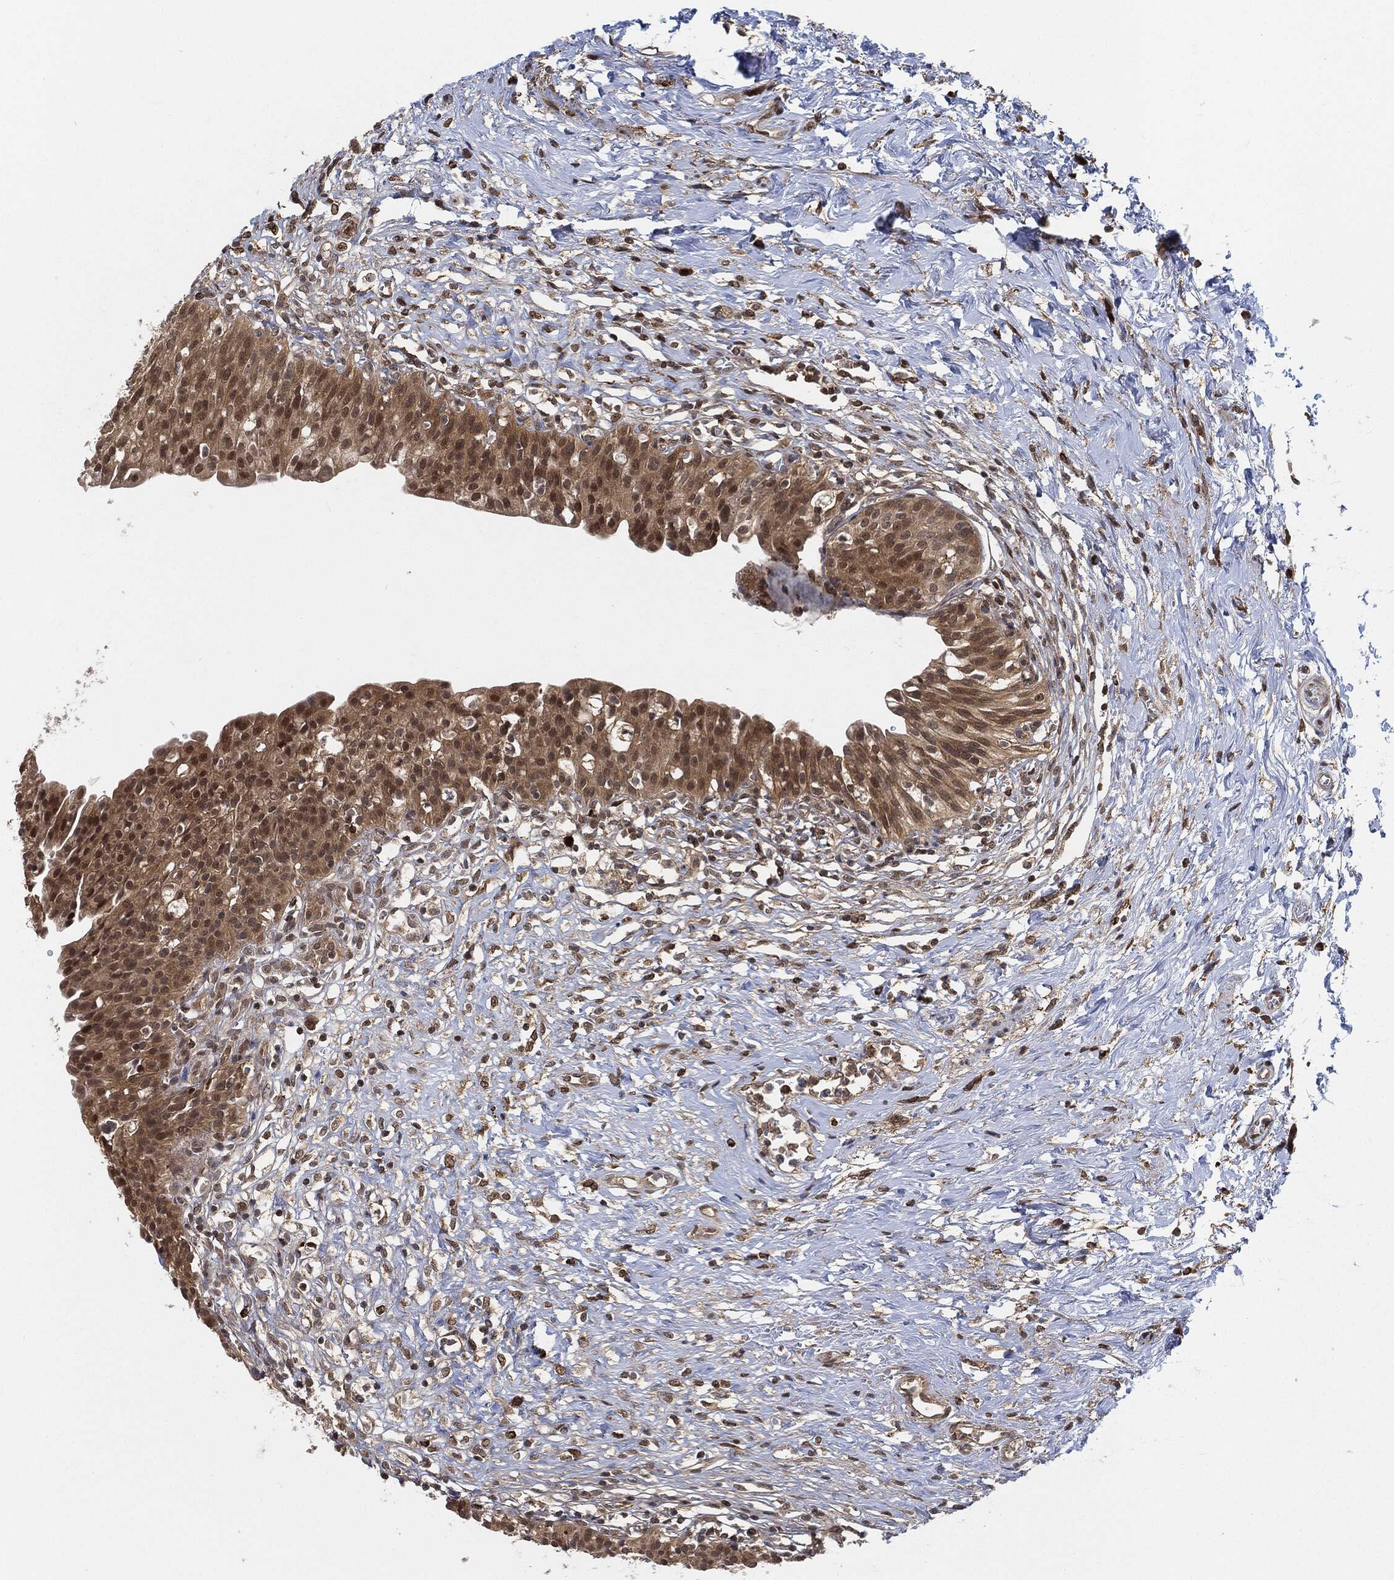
{"staining": {"intensity": "moderate", "quantity": ">75%", "location": "cytoplasmic/membranous,nuclear"}, "tissue": "urinary bladder", "cell_type": "Urothelial cells", "image_type": "normal", "snomed": [{"axis": "morphology", "description": "Normal tissue, NOS"}, {"axis": "topography", "description": "Urinary bladder"}], "caption": "Immunohistochemistry (IHC) image of normal urinary bladder: human urinary bladder stained using IHC exhibits medium levels of moderate protein expression localized specifically in the cytoplasmic/membranous,nuclear of urothelial cells, appearing as a cytoplasmic/membranous,nuclear brown color.", "gene": "CUTA", "patient": {"sex": "male", "age": 76}}